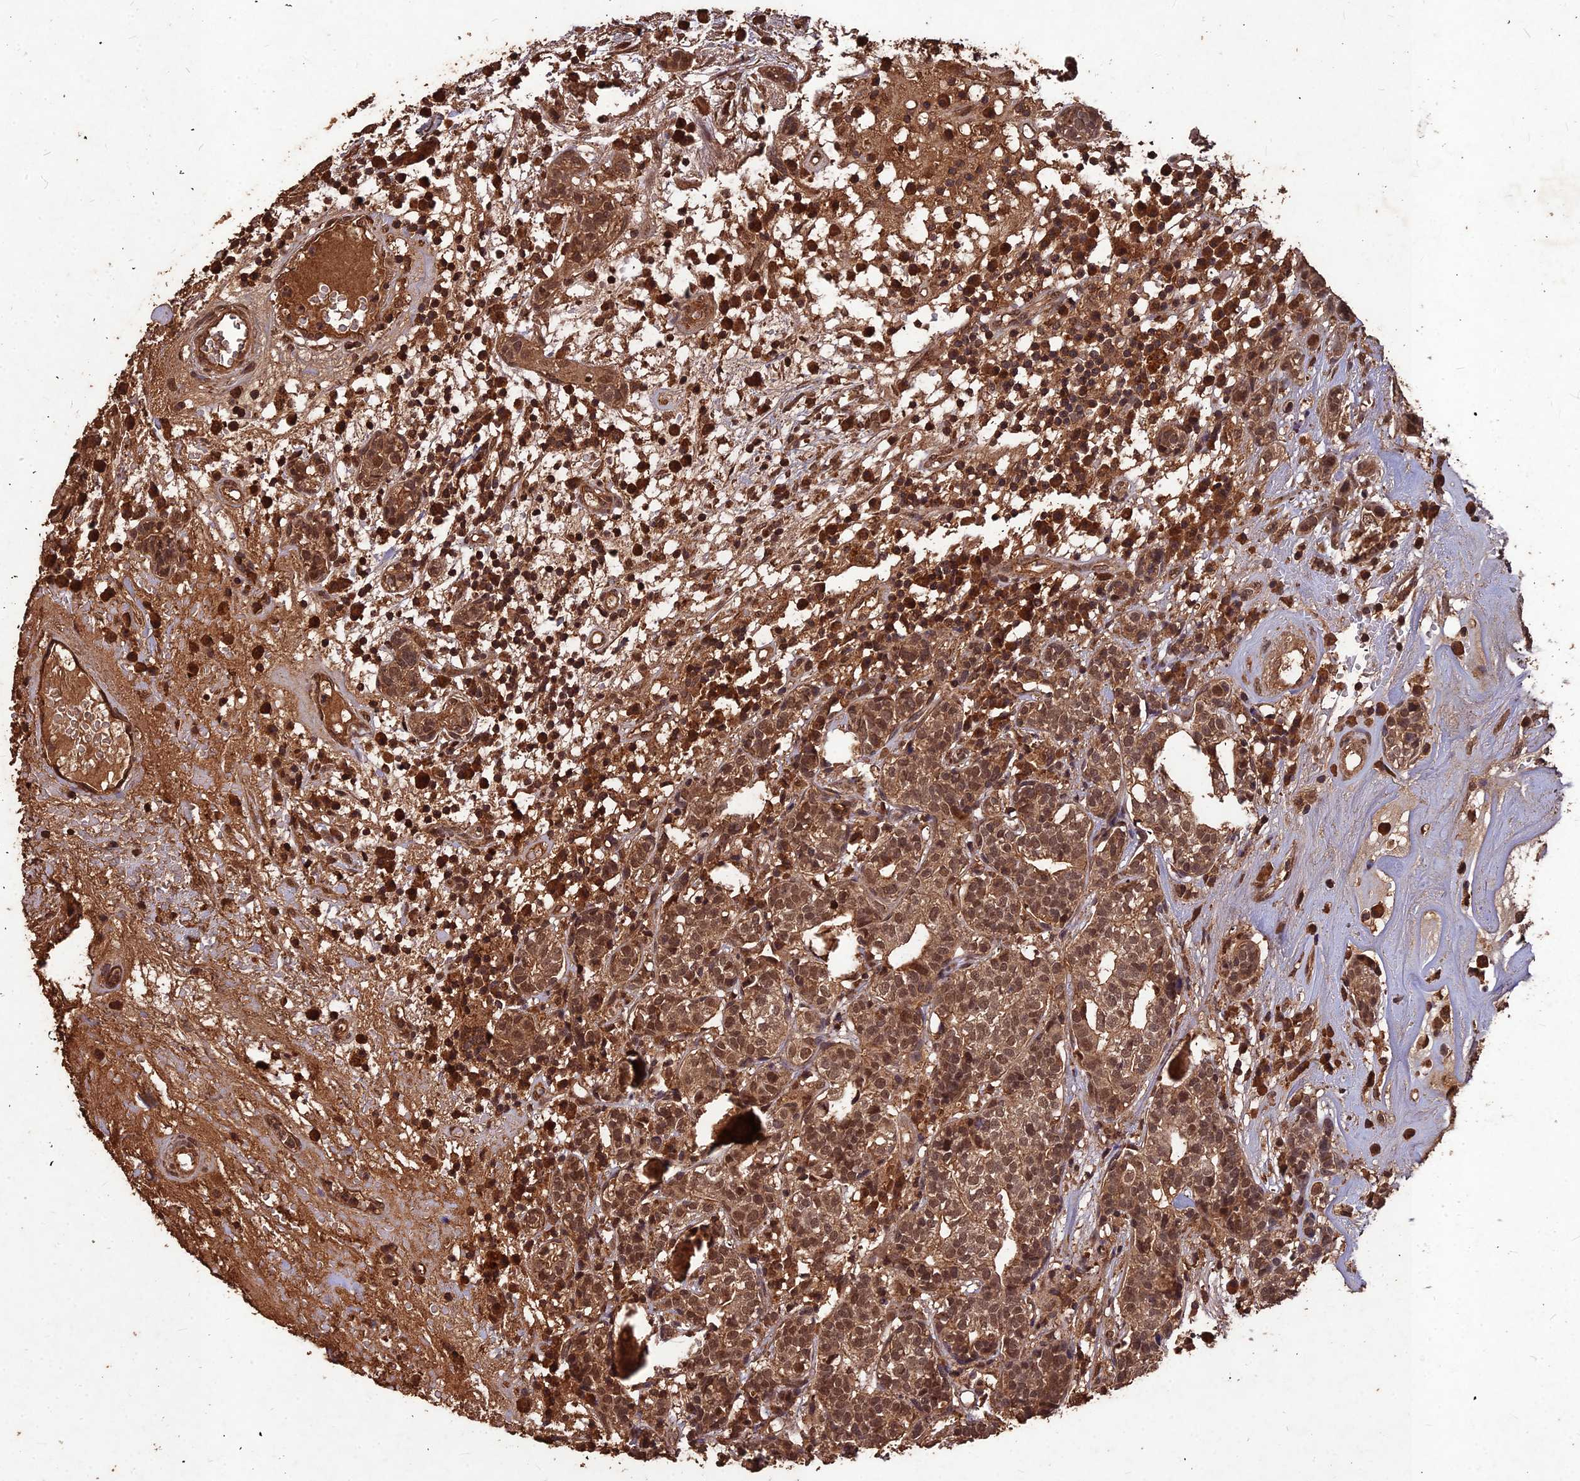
{"staining": {"intensity": "moderate", "quantity": ">75%", "location": "cytoplasmic/membranous,nuclear"}, "tissue": "head and neck cancer", "cell_type": "Tumor cells", "image_type": "cancer", "snomed": [{"axis": "morphology", "description": "Adenocarcinoma, NOS"}, {"axis": "topography", "description": "Salivary gland"}, {"axis": "topography", "description": "Head-Neck"}], "caption": "Tumor cells display medium levels of moderate cytoplasmic/membranous and nuclear positivity in approximately >75% of cells in human head and neck adenocarcinoma.", "gene": "SYMPK", "patient": {"sex": "female", "age": 65}}